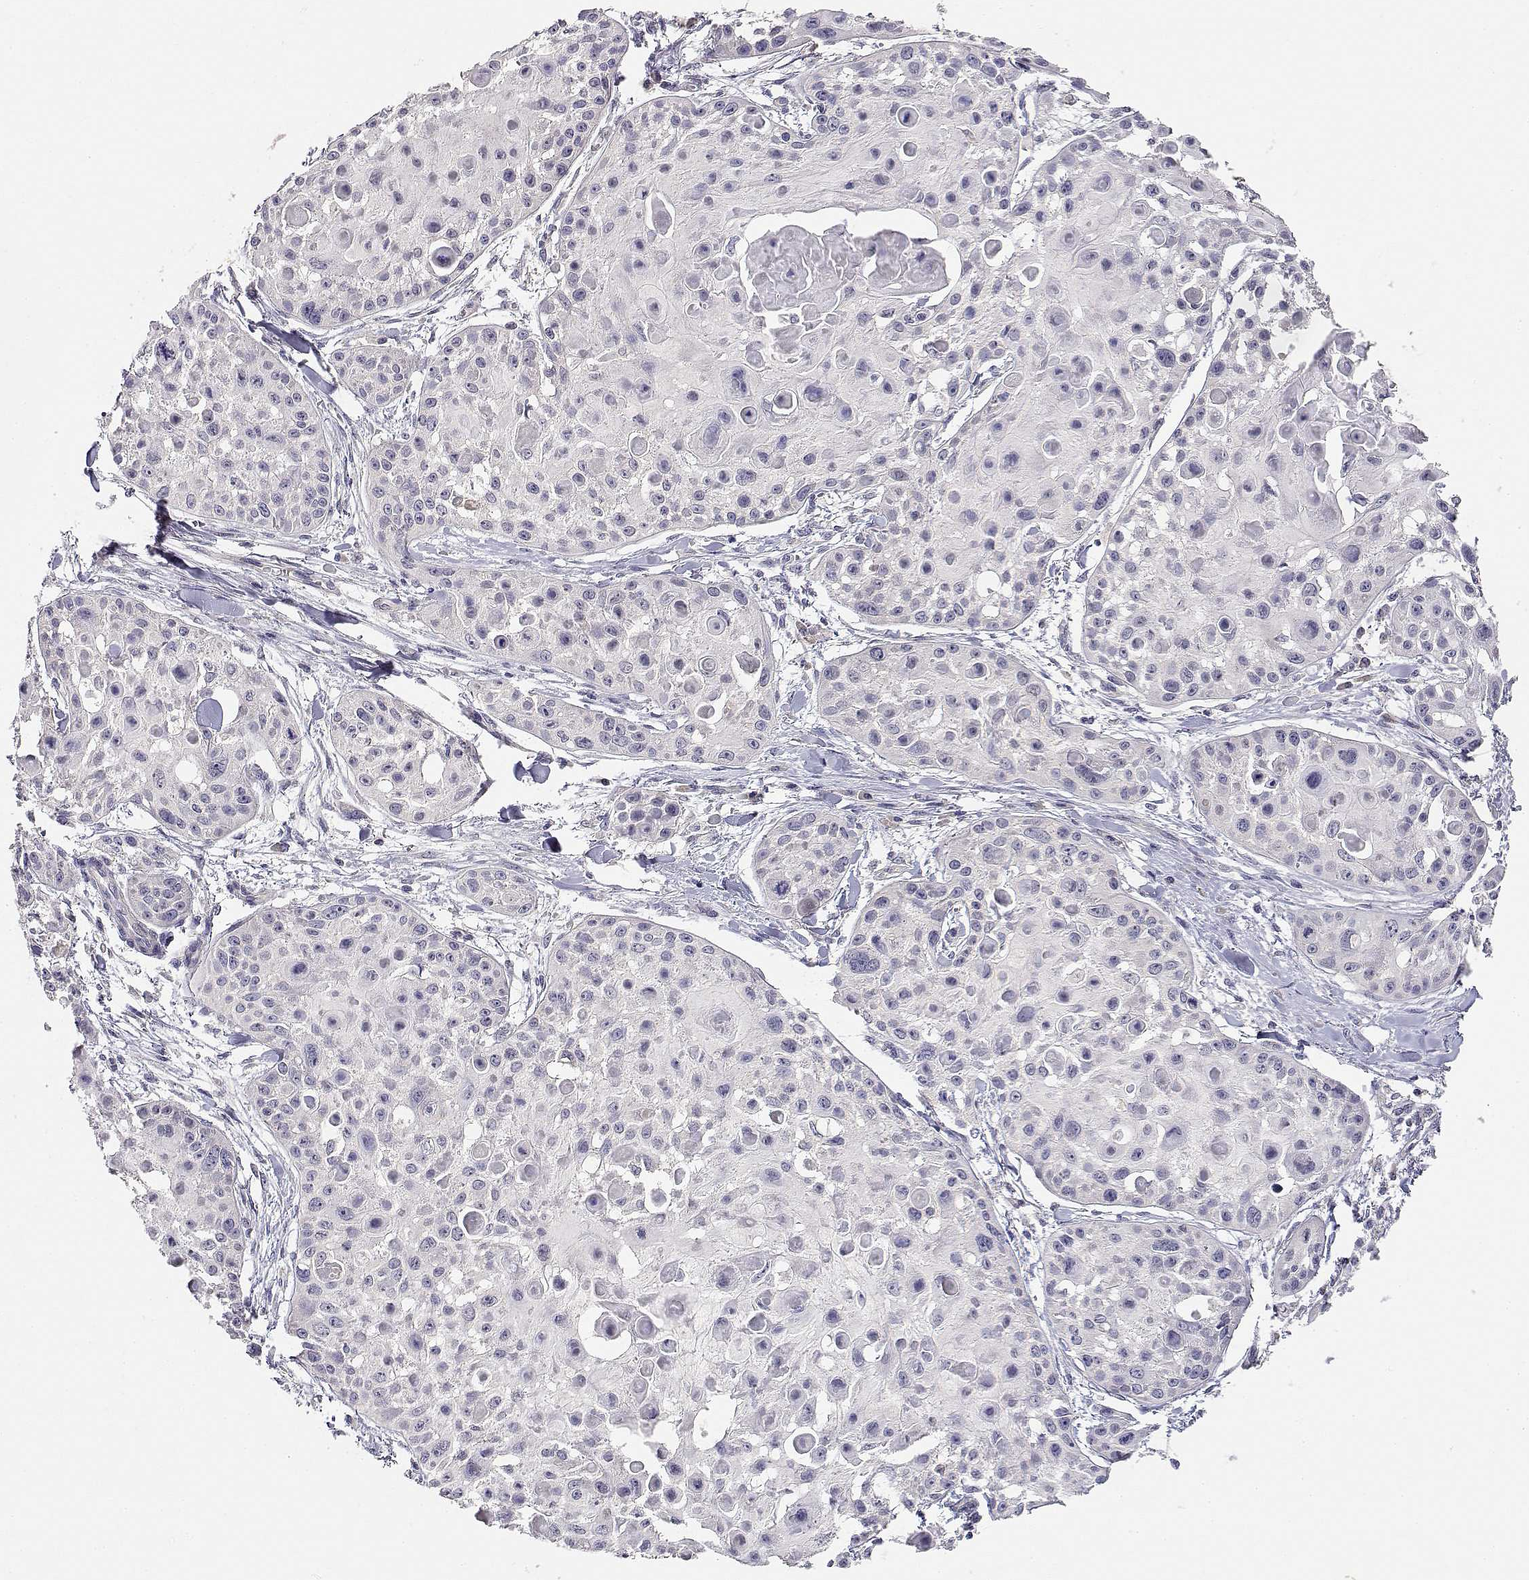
{"staining": {"intensity": "negative", "quantity": "none", "location": "none"}, "tissue": "skin cancer", "cell_type": "Tumor cells", "image_type": "cancer", "snomed": [{"axis": "morphology", "description": "Squamous cell carcinoma, NOS"}, {"axis": "topography", "description": "Skin"}, {"axis": "topography", "description": "Anal"}], "caption": "Immunohistochemistry (IHC) image of skin cancer (squamous cell carcinoma) stained for a protein (brown), which shows no expression in tumor cells. (IHC, brightfield microscopy, high magnification).", "gene": "ADA", "patient": {"sex": "female", "age": 75}}